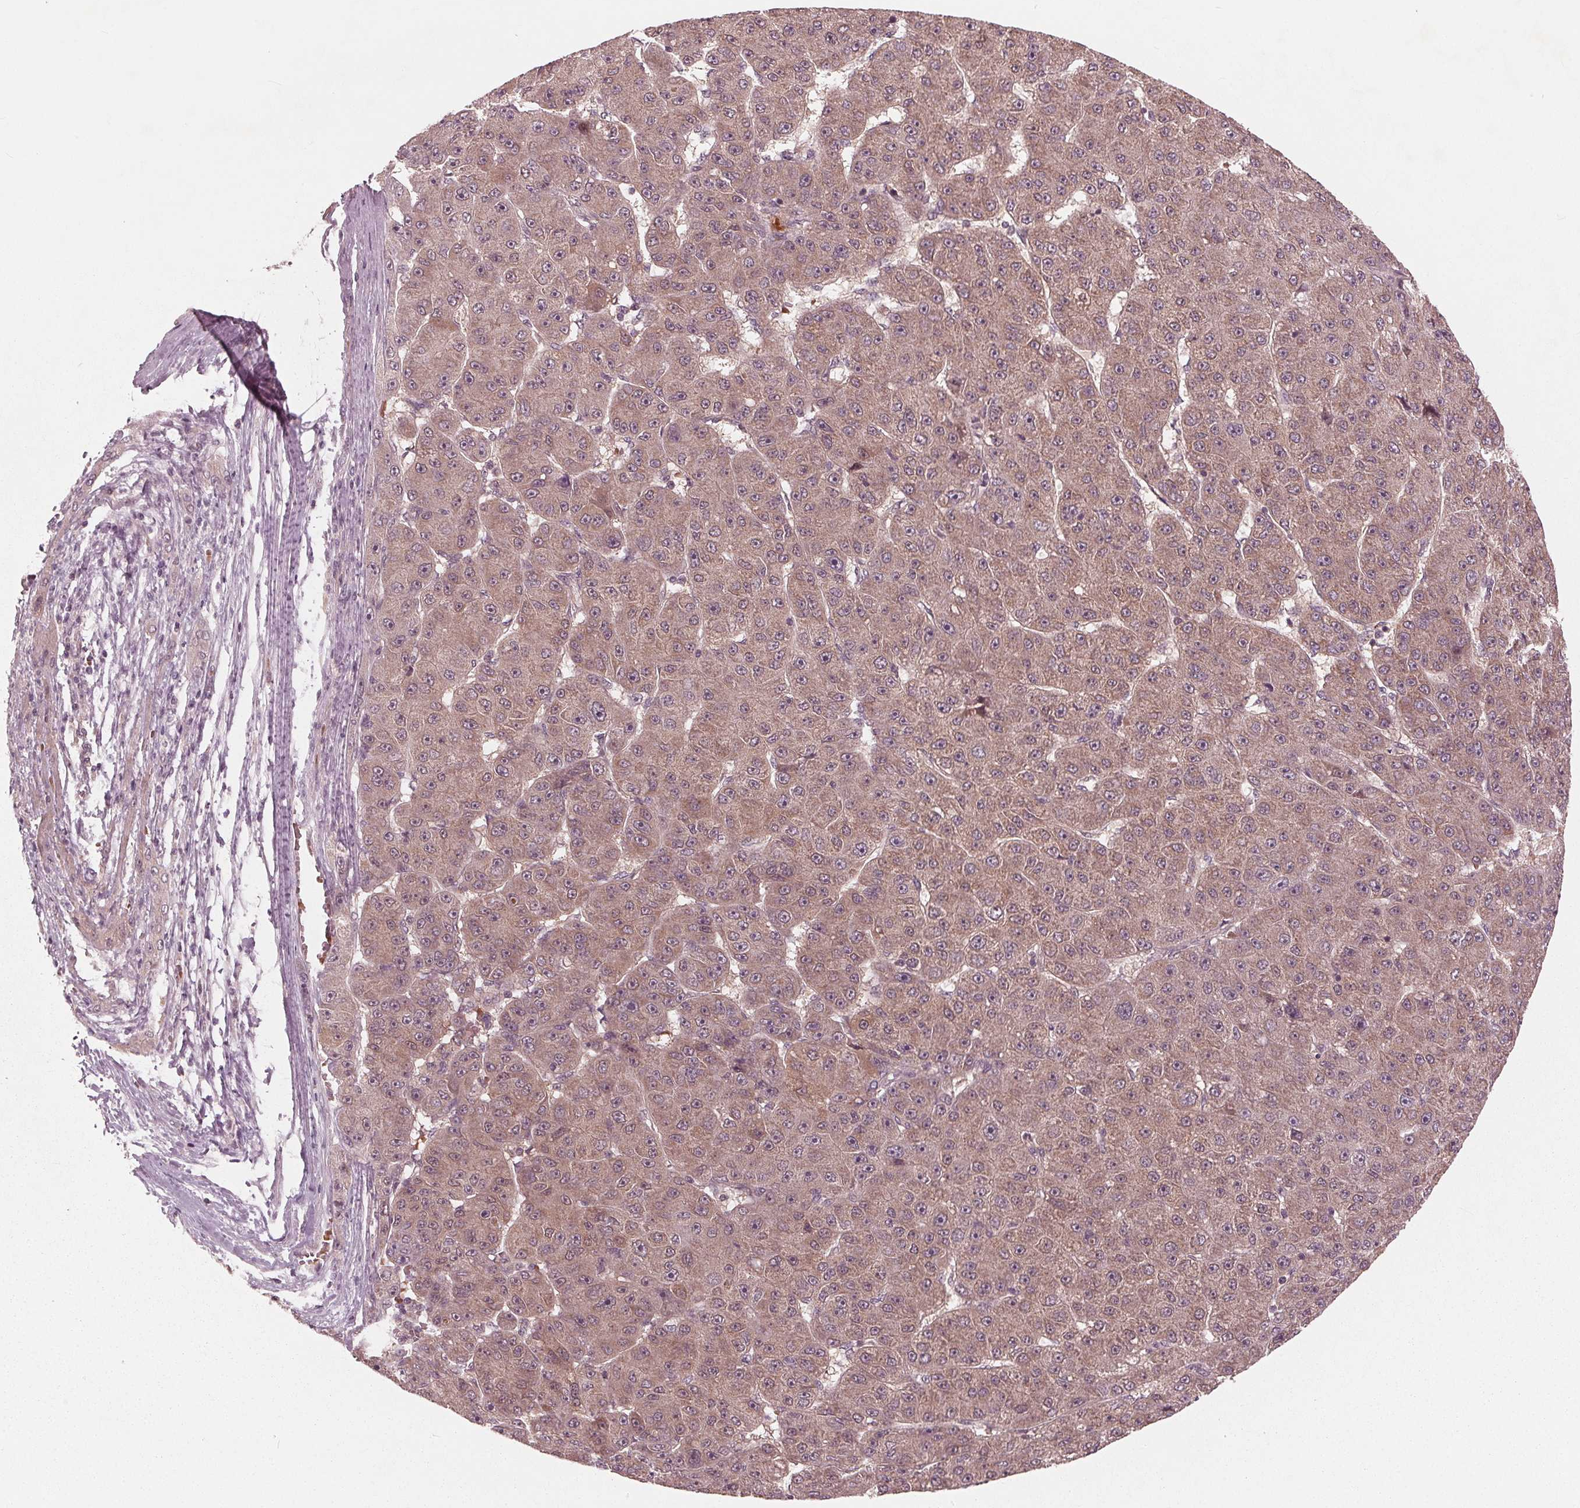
{"staining": {"intensity": "weak", "quantity": ">75%", "location": "cytoplasmic/membranous"}, "tissue": "liver cancer", "cell_type": "Tumor cells", "image_type": "cancer", "snomed": [{"axis": "morphology", "description": "Carcinoma, Hepatocellular, NOS"}, {"axis": "topography", "description": "Liver"}], "caption": "Weak cytoplasmic/membranous positivity for a protein is identified in about >75% of tumor cells of liver cancer using immunohistochemistry (IHC).", "gene": "UBALD1", "patient": {"sex": "male", "age": 67}}